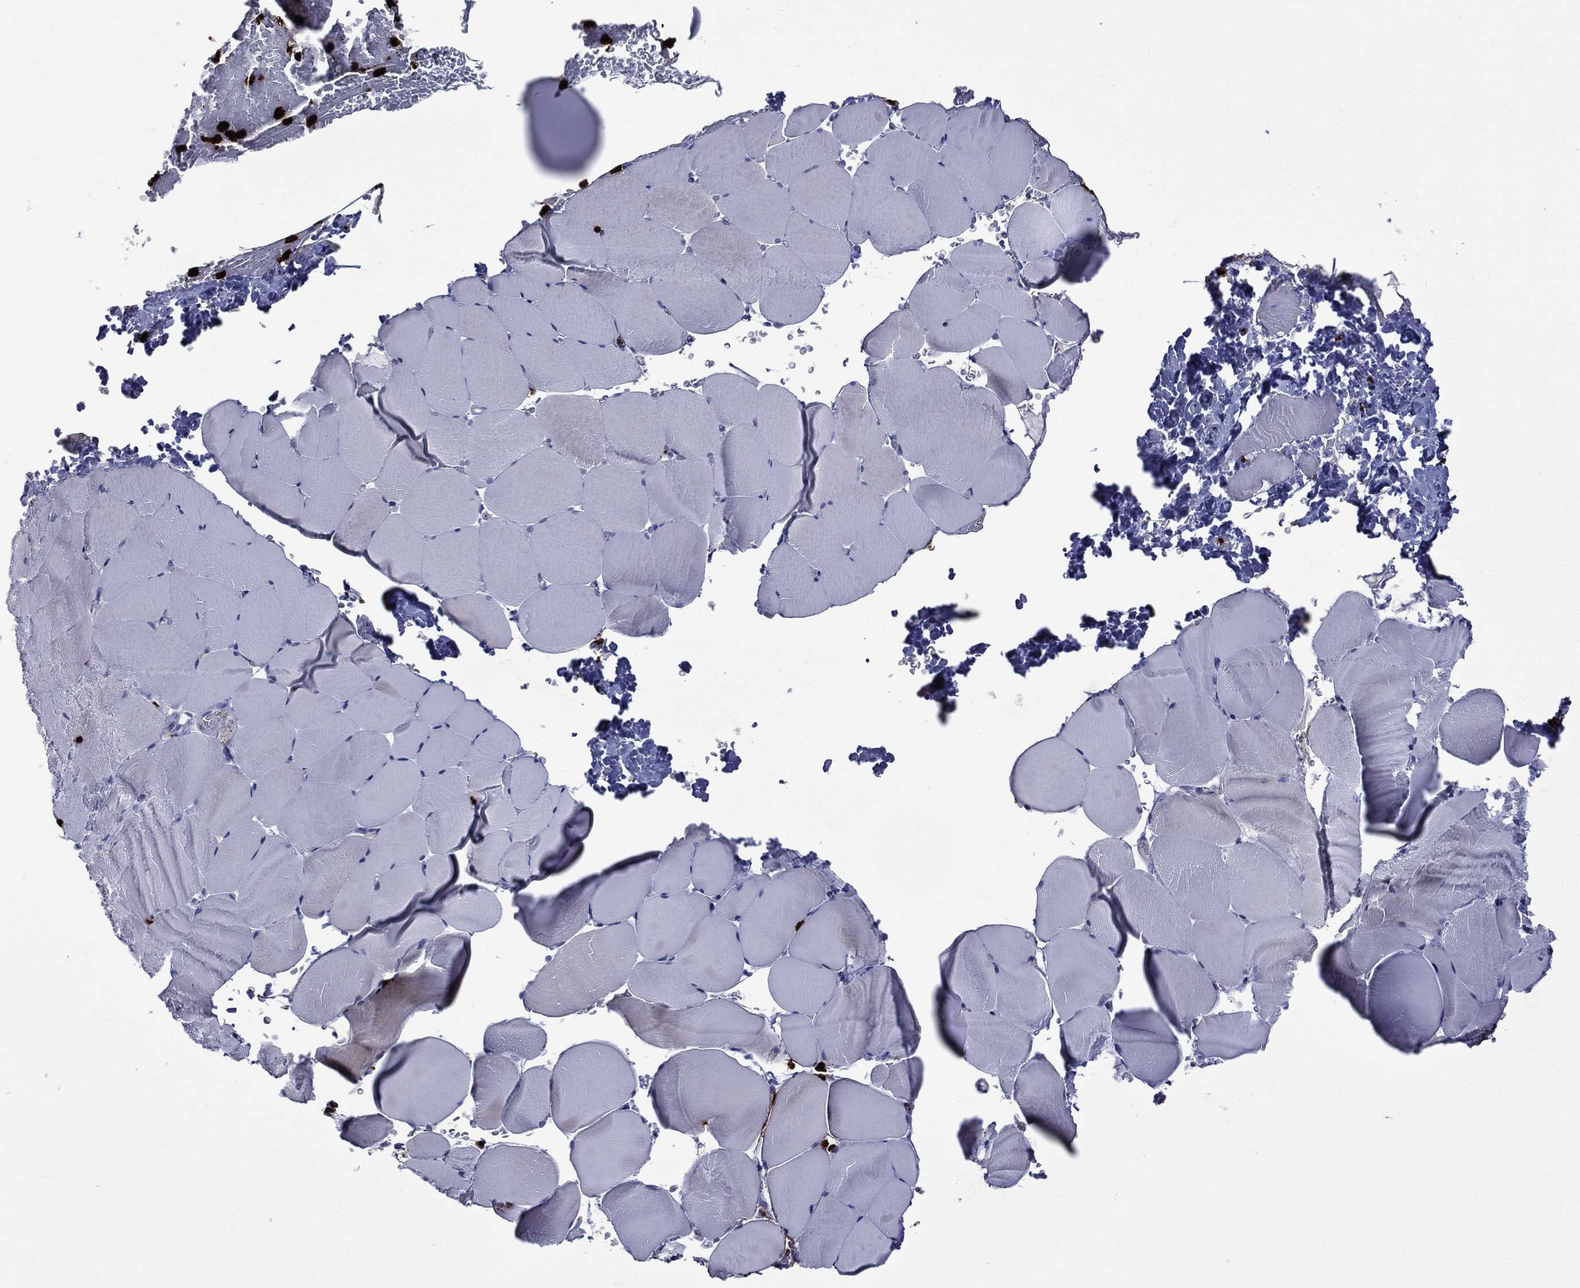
{"staining": {"intensity": "negative", "quantity": "none", "location": "none"}, "tissue": "skeletal muscle", "cell_type": "Myocytes", "image_type": "normal", "snomed": [{"axis": "morphology", "description": "Normal tissue, NOS"}, {"axis": "topography", "description": "Skeletal muscle"}], "caption": "High power microscopy image of an immunohistochemistry histopathology image of unremarkable skeletal muscle, revealing no significant staining in myocytes.", "gene": "ELANE", "patient": {"sex": "female", "age": 37}}